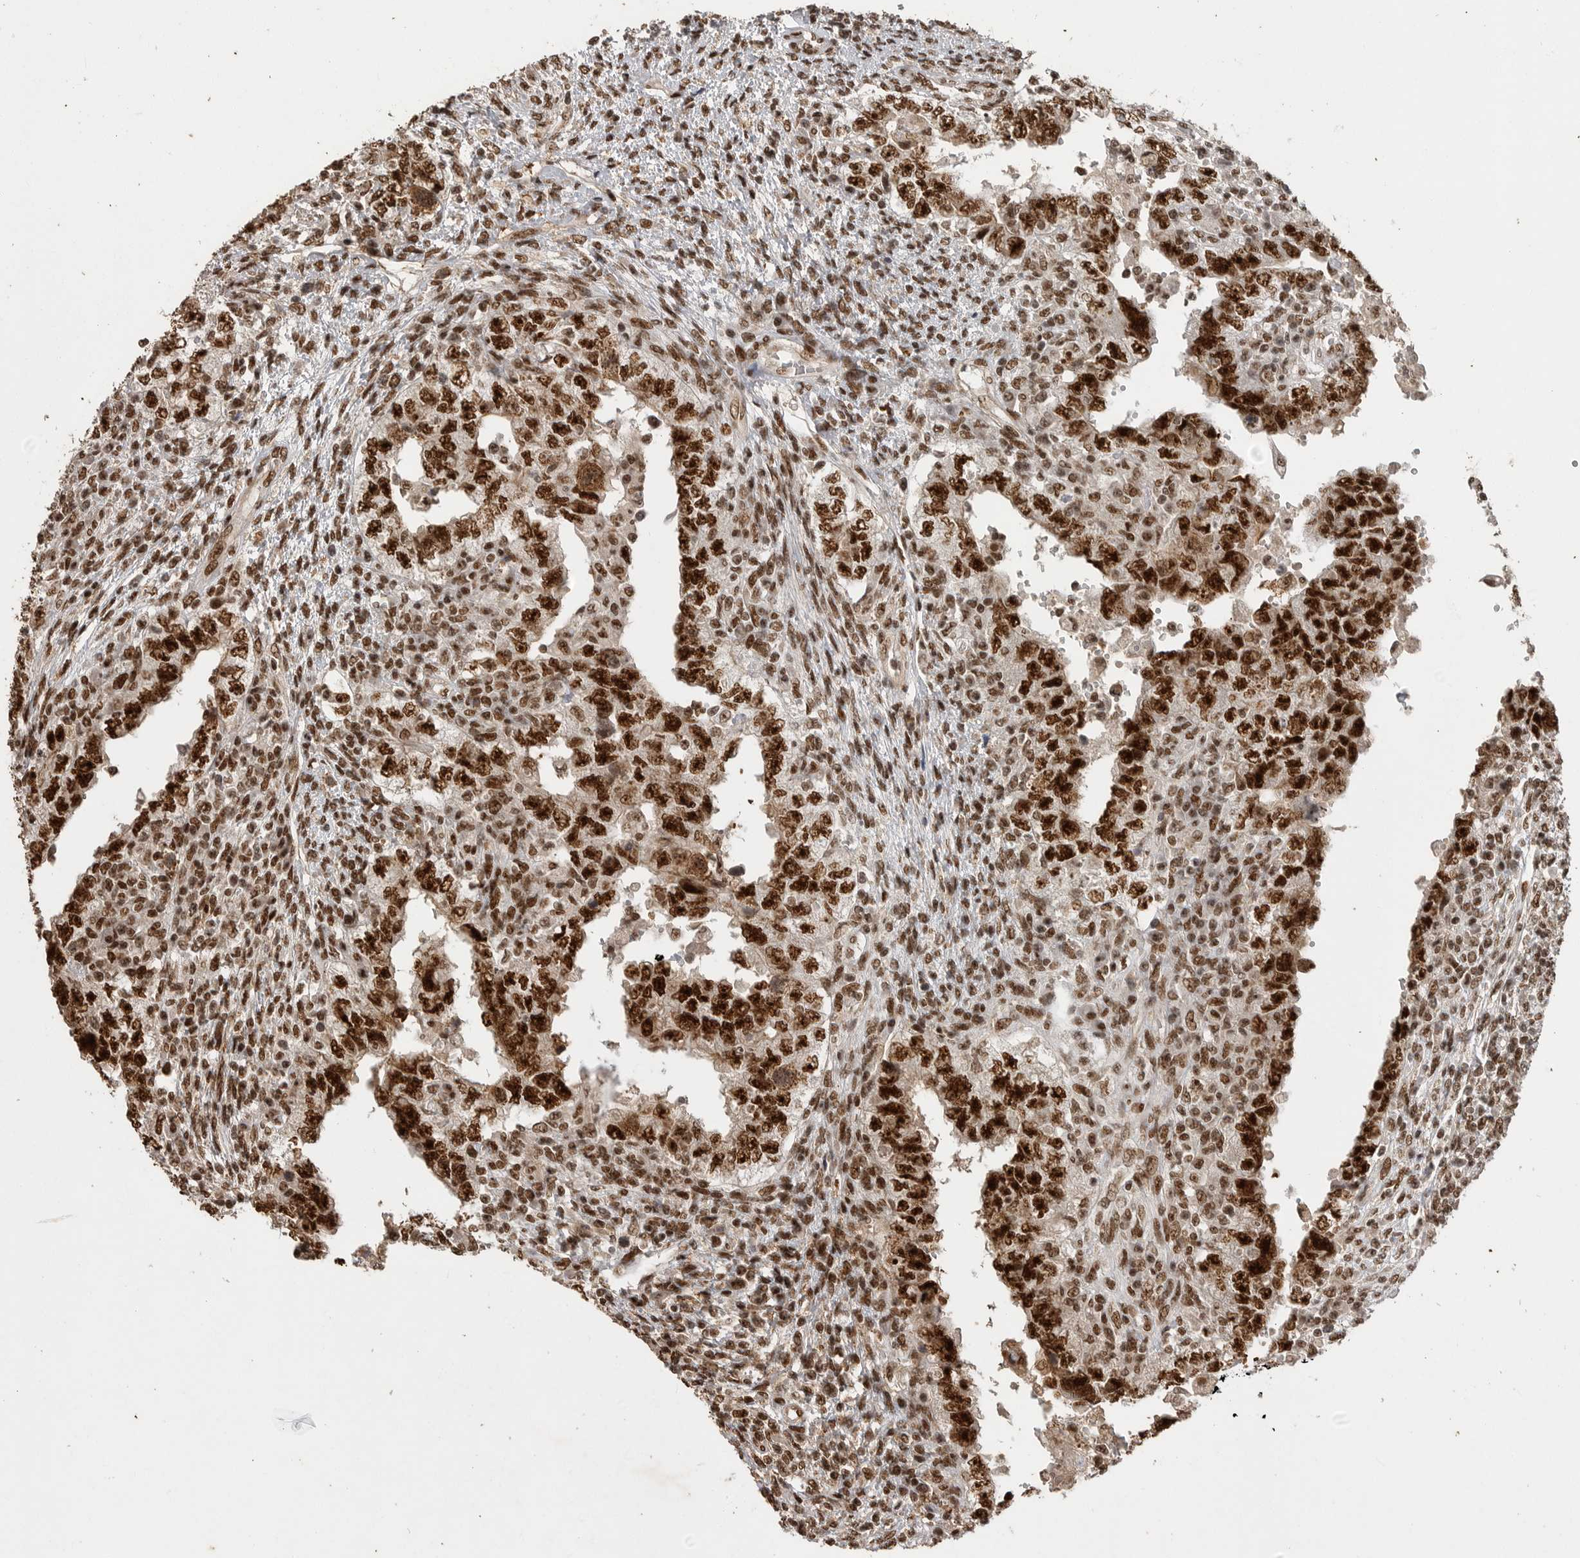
{"staining": {"intensity": "strong", "quantity": ">75%", "location": "nuclear"}, "tissue": "testis cancer", "cell_type": "Tumor cells", "image_type": "cancer", "snomed": [{"axis": "morphology", "description": "Carcinoma, Embryonal, NOS"}, {"axis": "topography", "description": "Testis"}], "caption": "IHC of human embryonal carcinoma (testis) exhibits high levels of strong nuclear expression in approximately >75% of tumor cells.", "gene": "PPP1R8", "patient": {"sex": "male", "age": 26}}